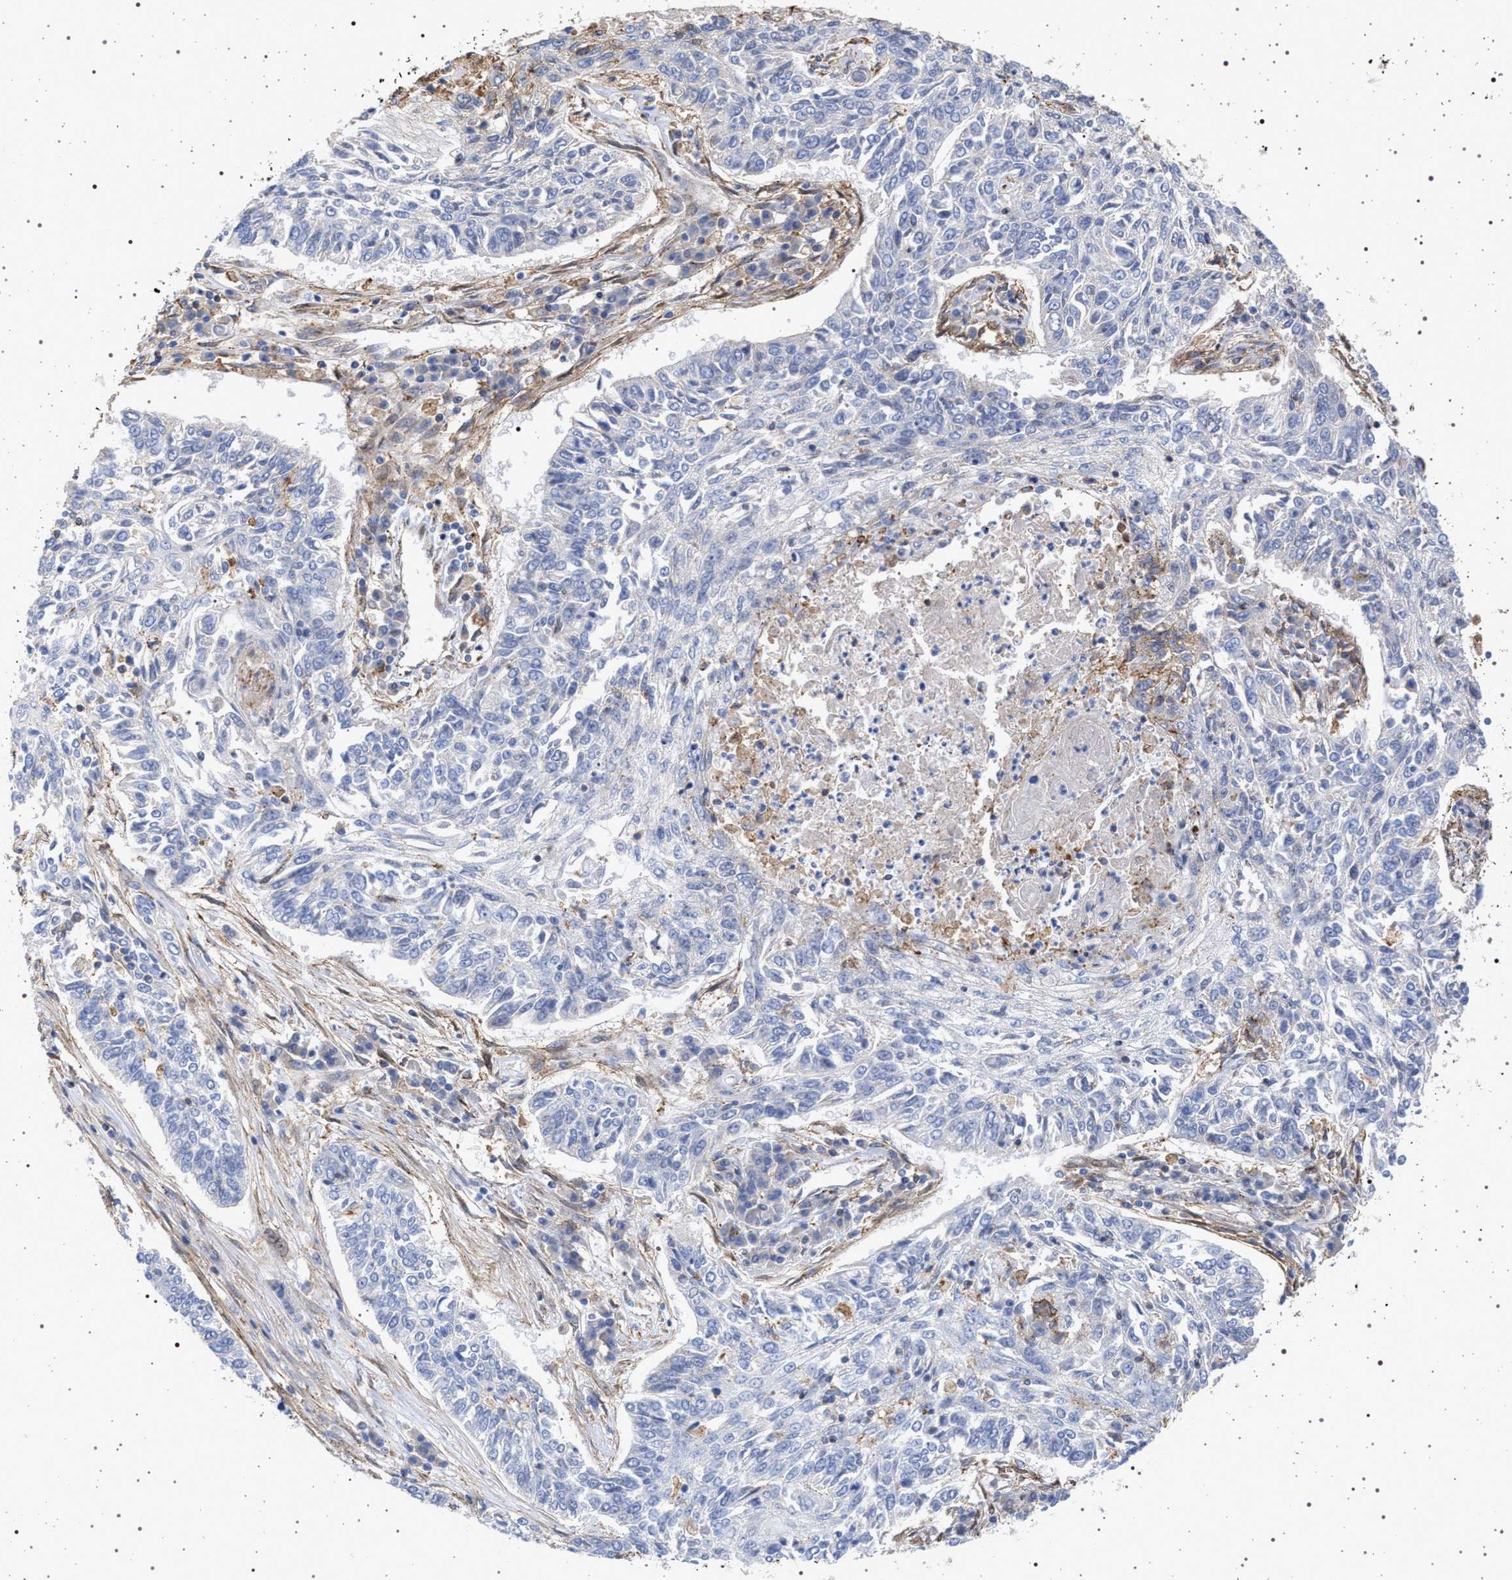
{"staining": {"intensity": "negative", "quantity": "none", "location": "none"}, "tissue": "lung cancer", "cell_type": "Tumor cells", "image_type": "cancer", "snomed": [{"axis": "morphology", "description": "Normal tissue, NOS"}, {"axis": "morphology", "description": "Squamous cell carcinoma, NOS"}, {"axis": "topography", "description": "Cartilage tissue"}, {"axis": "topography", "description": "Bronchus"}, {"axis": "topography", "description": "Lung"}], "caption": "This micrograph is of lung cancer stained with IHC to label a protein in brown with the nuclei are counter-stained blue. There is no expression in tumor cells.", "gene": "PLG", "patient": {"sex": "female", "age": 49}}